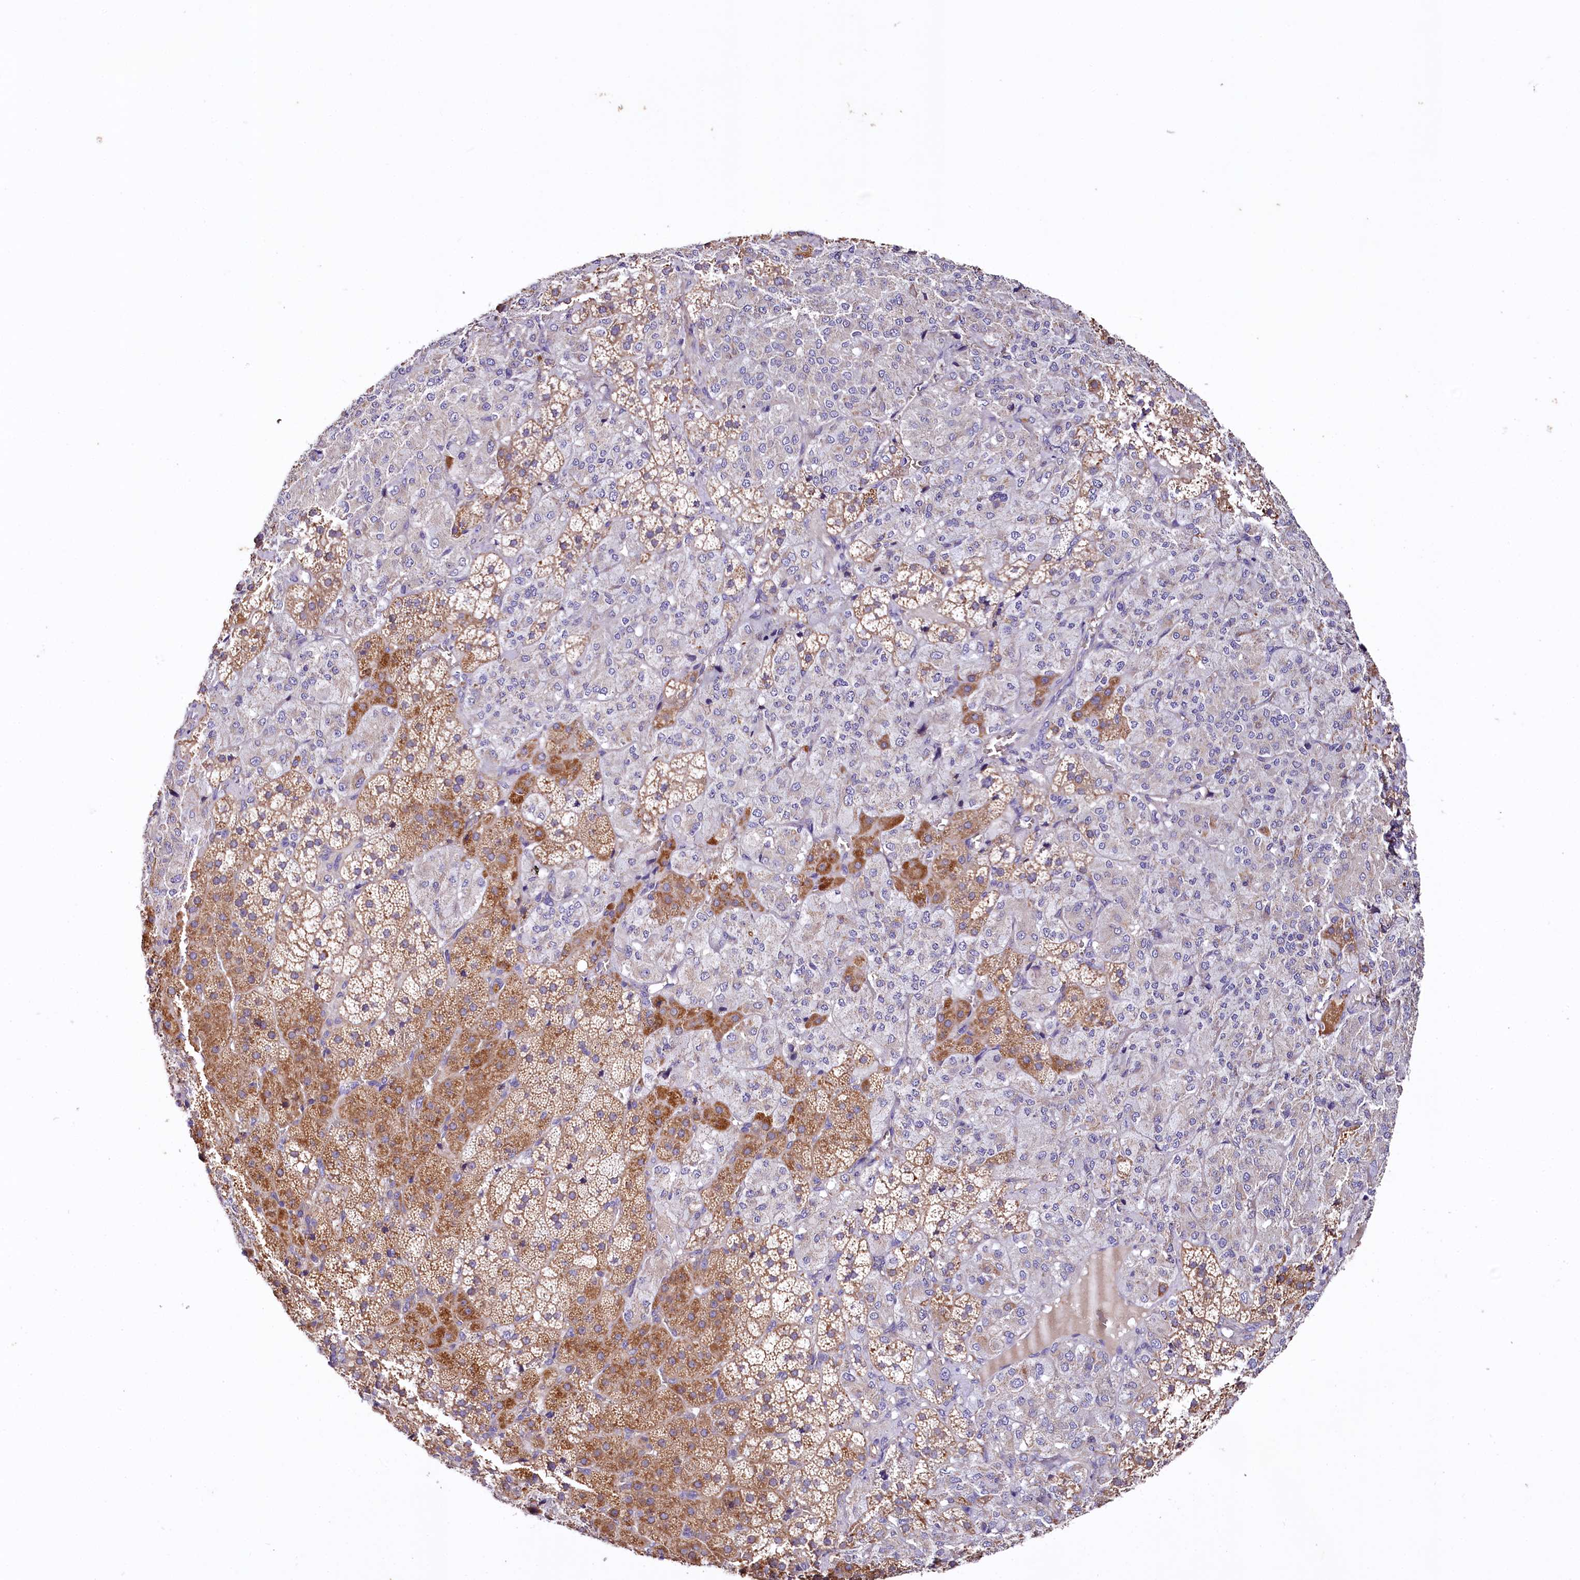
{"staining": {"intensity": "moderate", "quantity": "25%-75%", "location": "cytoplasmic/membranous"}, "tissue": "adrenal gland", "cell_type": "Glandular cells", "image_type": "normal", "snomed": [{"axis": "morphology", "description": "Normal tissue, NOS"}, {"axis": "topography", "description": "Adrenal gland"}], "caption": "IHC histopathology image of normal adrenal gland: adrenal gland stained using IHC displays medium levels of moderate protein expression localized specifically in the cytoplasmic/membranous of glandular cells, appearing as a cytoplasmic/membranous brown color.", "gene": "ZNF45", "patient": {"sex": "female", "age": 44}}